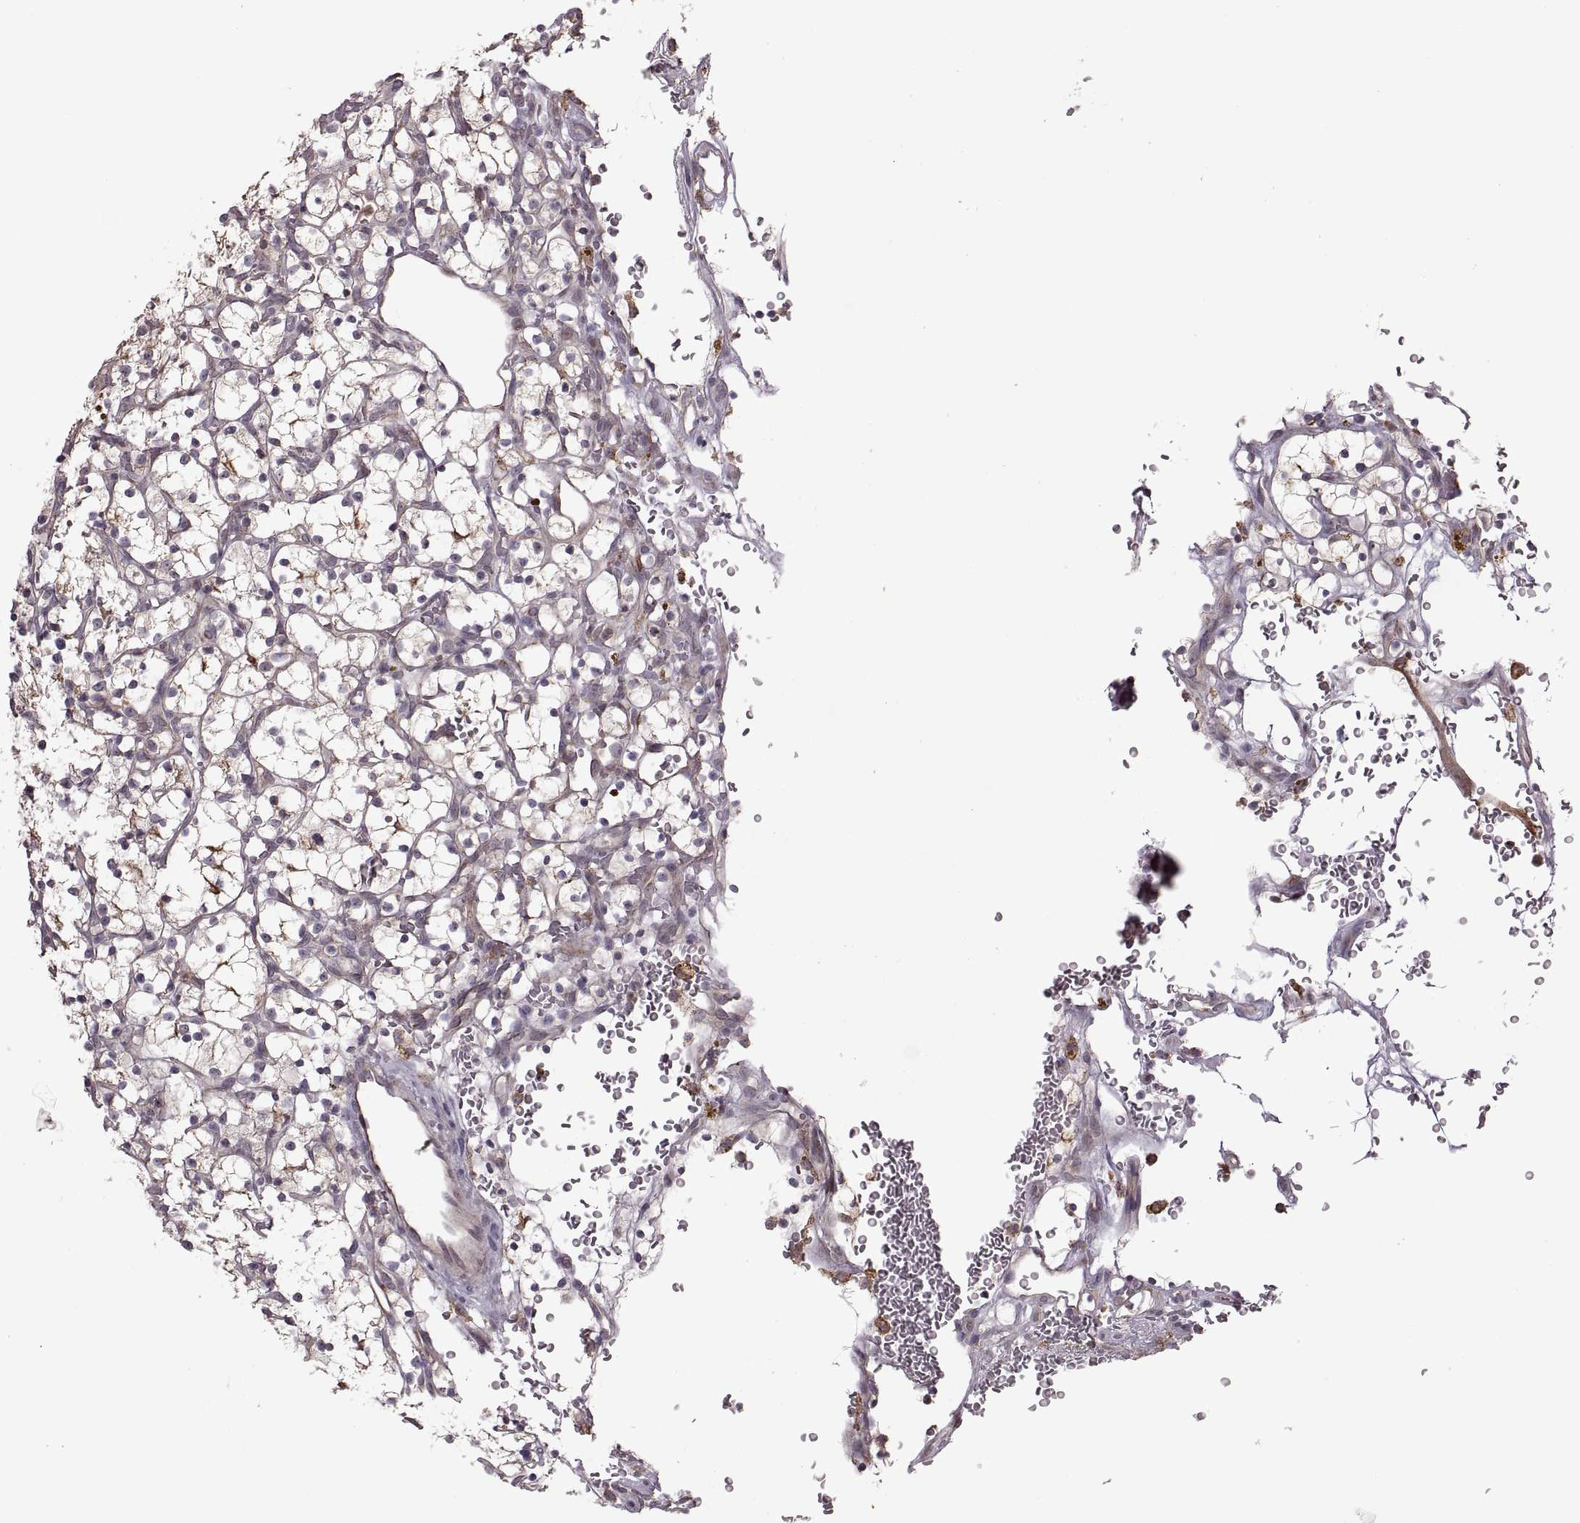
{"staining": {"intensity": "weak", "quantity": ">75%", "location": "cytoplasmic/membranous"}, "tissue": "renal cancer", "cell_type": "Tumor cells", "image_type": "cancer", "snomed": [{"axis": "morphology", "description": "Adenocarcinoma, NOS"}, {"axis": "topography", "description": "Kidney"}], "caption": "IHC photomicrograph of human renal adenocarcinoma stained for a protein (brown), which shows low levels of weak cytoplasmic/membranous staining in about >75% of tumor cells.", "gene": "PIERCE1", "patient": {"sex": "female", "age": 64}}